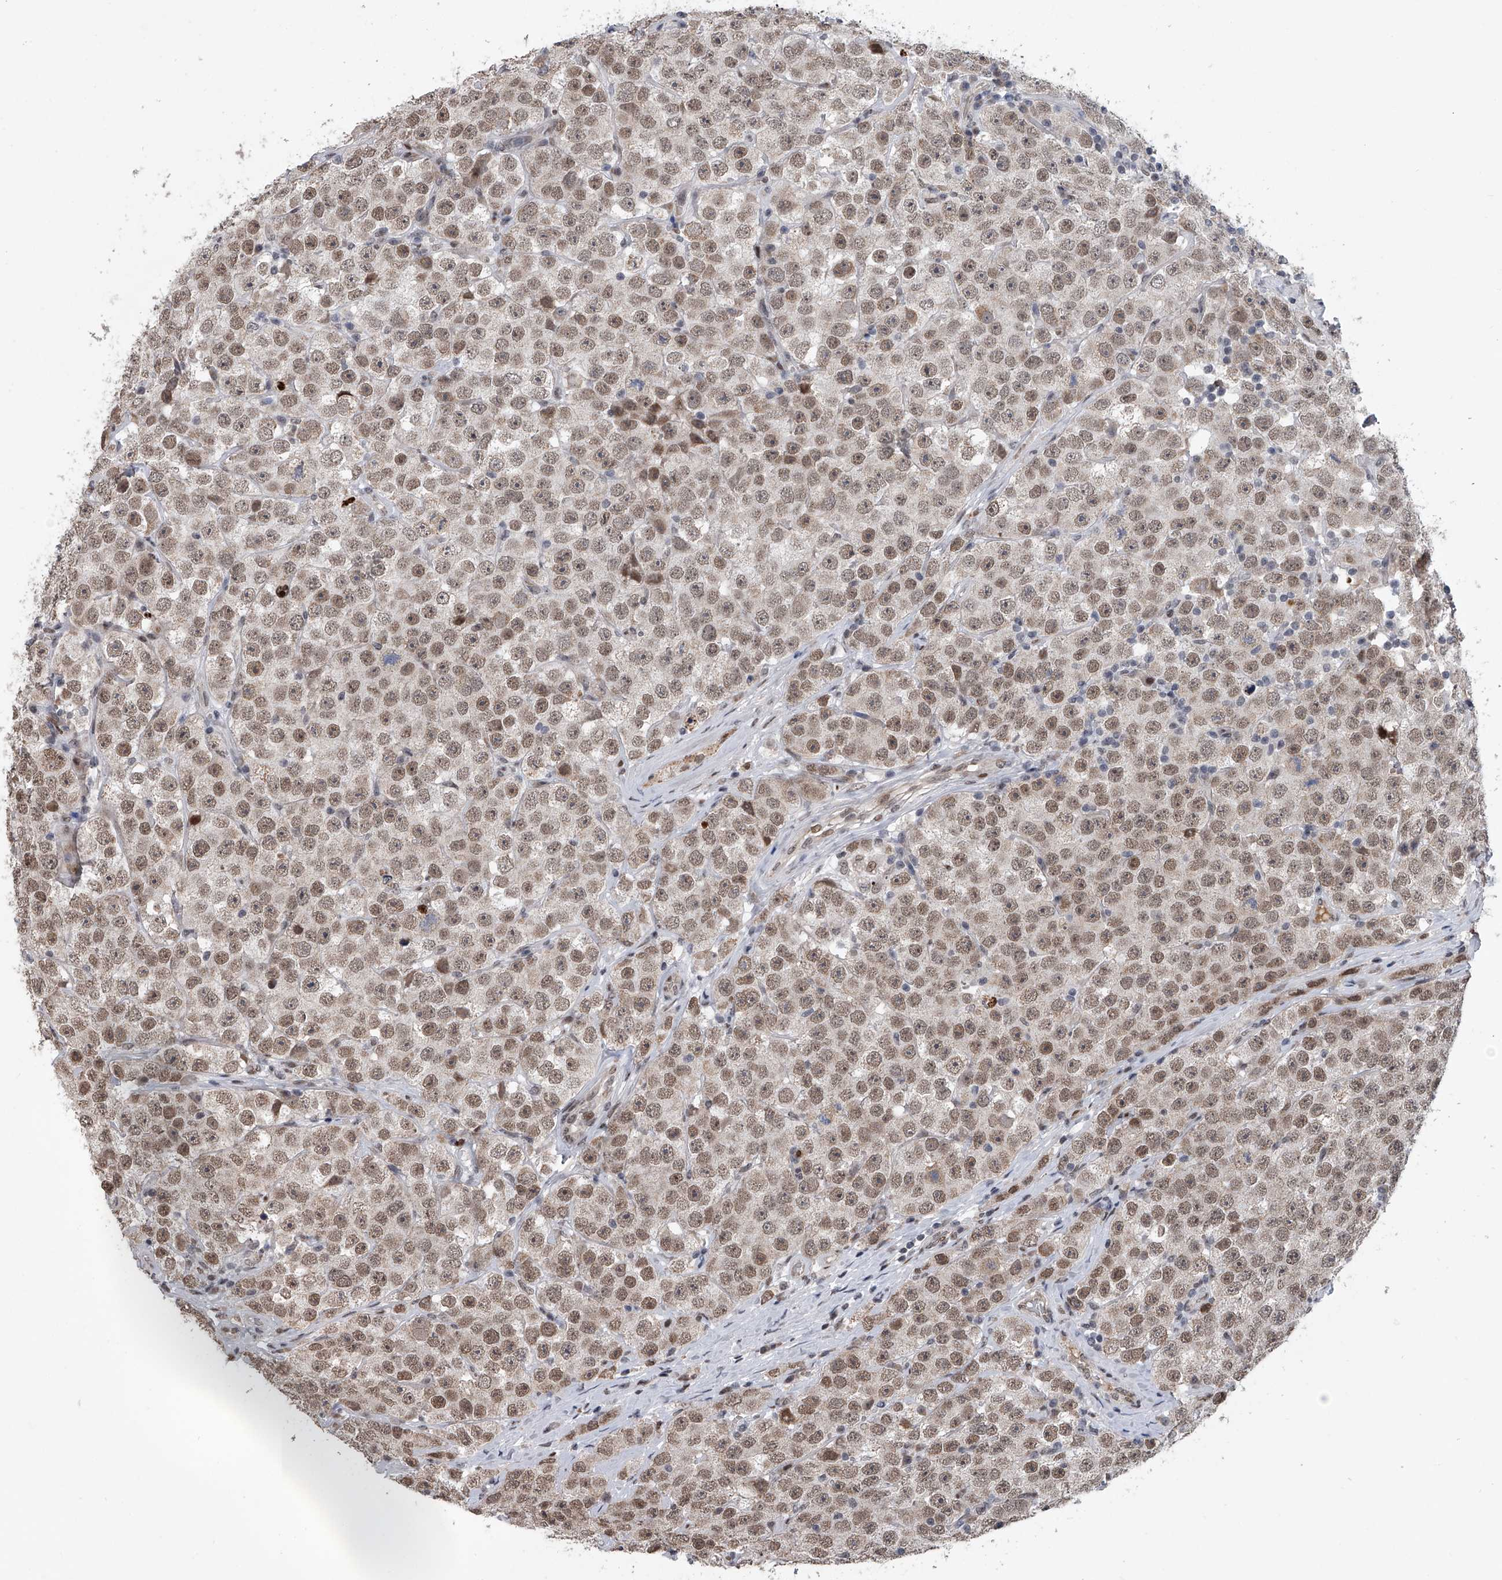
{"staining": {"intensity": "moderate", "quantity": "25%-75%", "location": "nuclear"}, "tissue": "testis cancer", "cell_type": "Tumor cells", "image_type": "cancer", "snomed": [{"axis": "morphology", "description": "Seminoma, NOS"}, {"axis": "topography", "description": "Testis"}], "caption": "Human seminoma (testis) stained for a protein (brown) reveals moderate nuclear positive staining in approximately 25%-75% of tumor cells.", "gene": "ZNF426", "patient": {"sex": "male", "age": 28}}